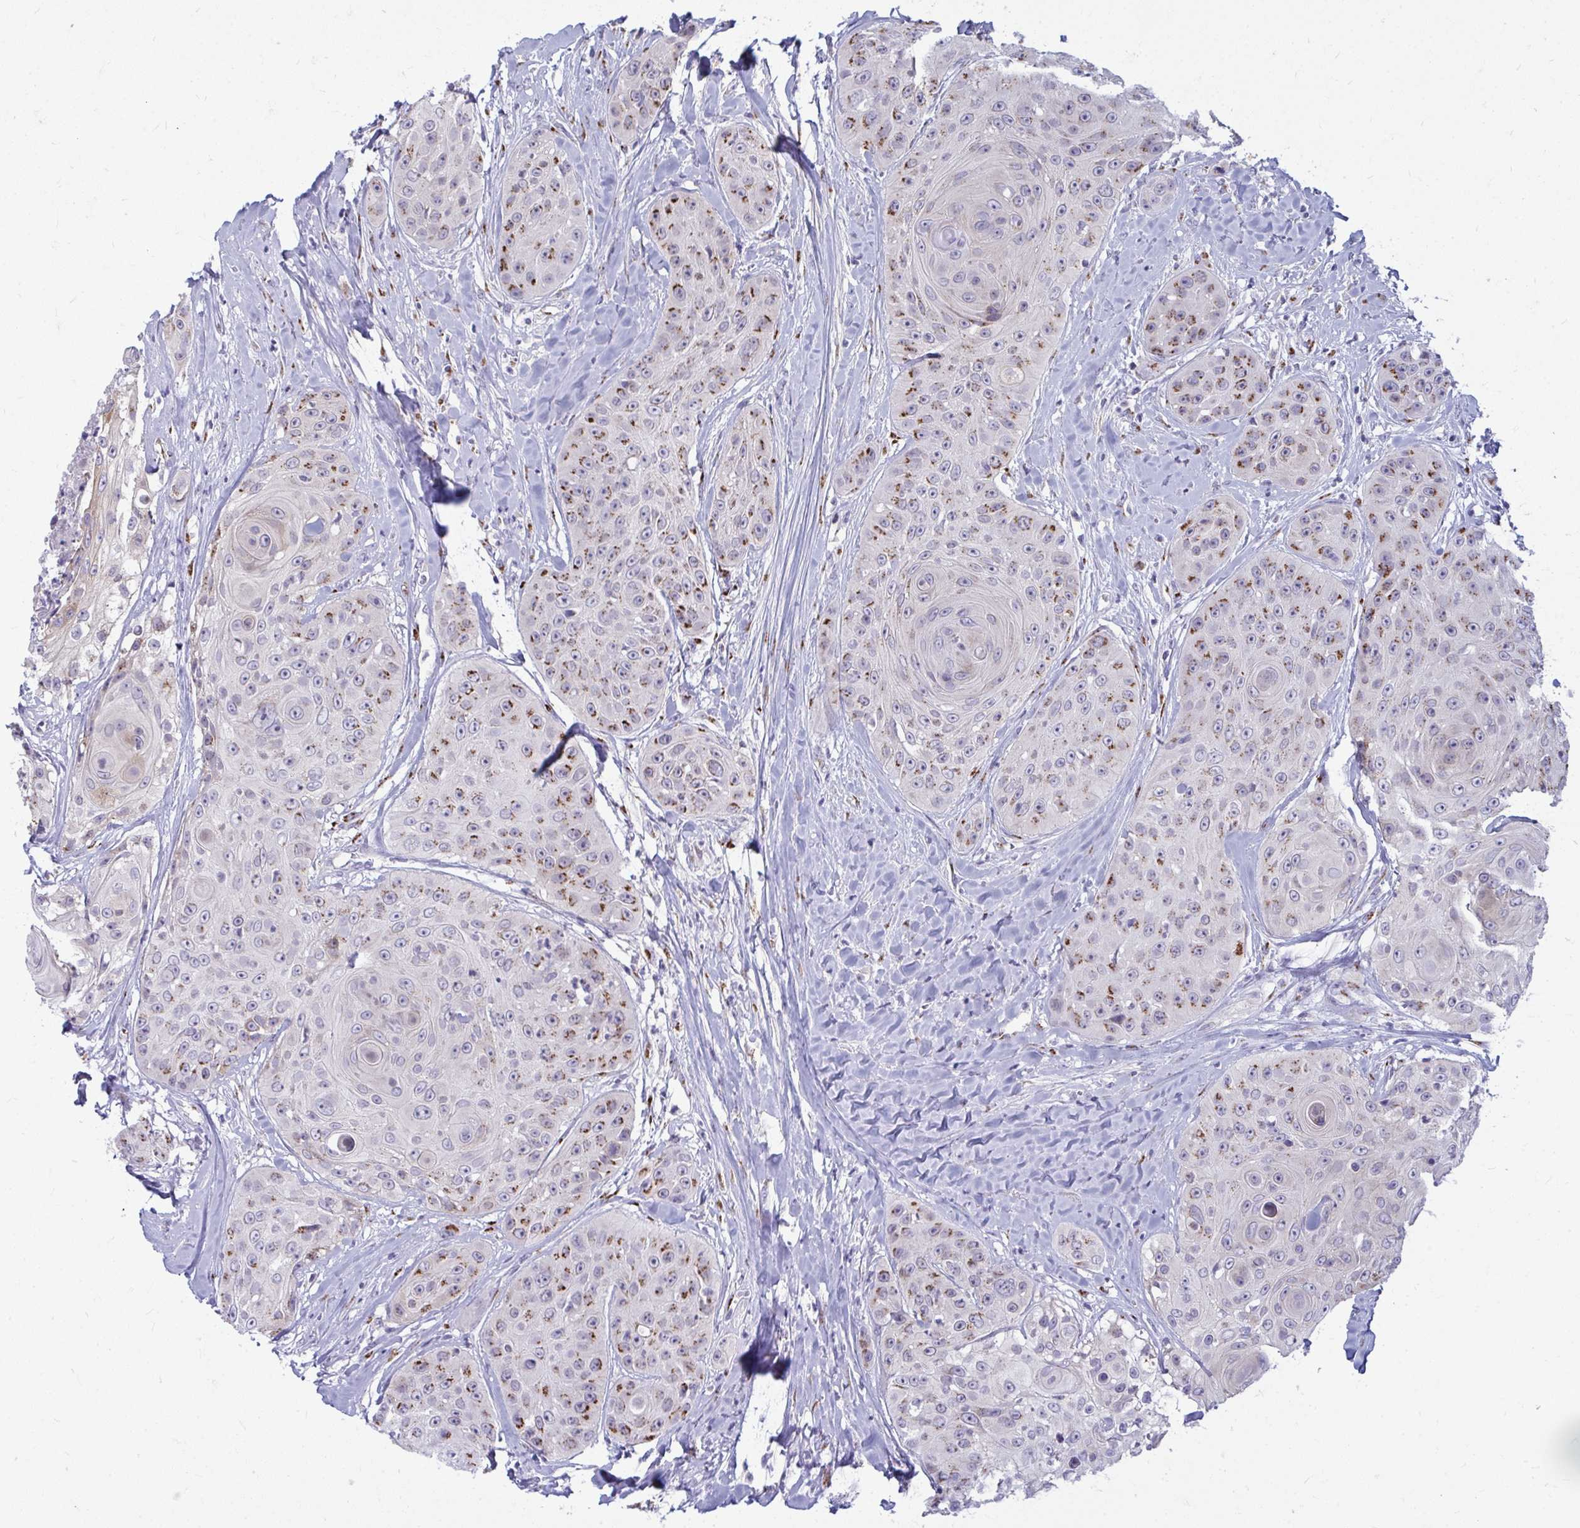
{"staining": {"intensity": "moderate", "quantity": "25%-75%", "location": "cytoplasmic/membranous"}, "tissue": "head and neck cancer", "cell_type": "Tumor cells", "image_type": "cancer", "snomed": [{"axis": "morphology", "description": "Squamous cell carcinoma, NOS"}, {"axis": "topography", "description": "Head-Neck"}], "caption": "High-magnification brightfield microscopy of squamous cell carcinoma (head and neck) stained with DAB (3,3'-diaminobenzidine) (brown) and counterstained with hematoxylin (blue). tumor cells exhibit moderate cytoplasmic/membranous staining is identified in approximately25%-75% of cells.", "gene": "DTX4", "patient": {"sex": "male", "age": 83}}